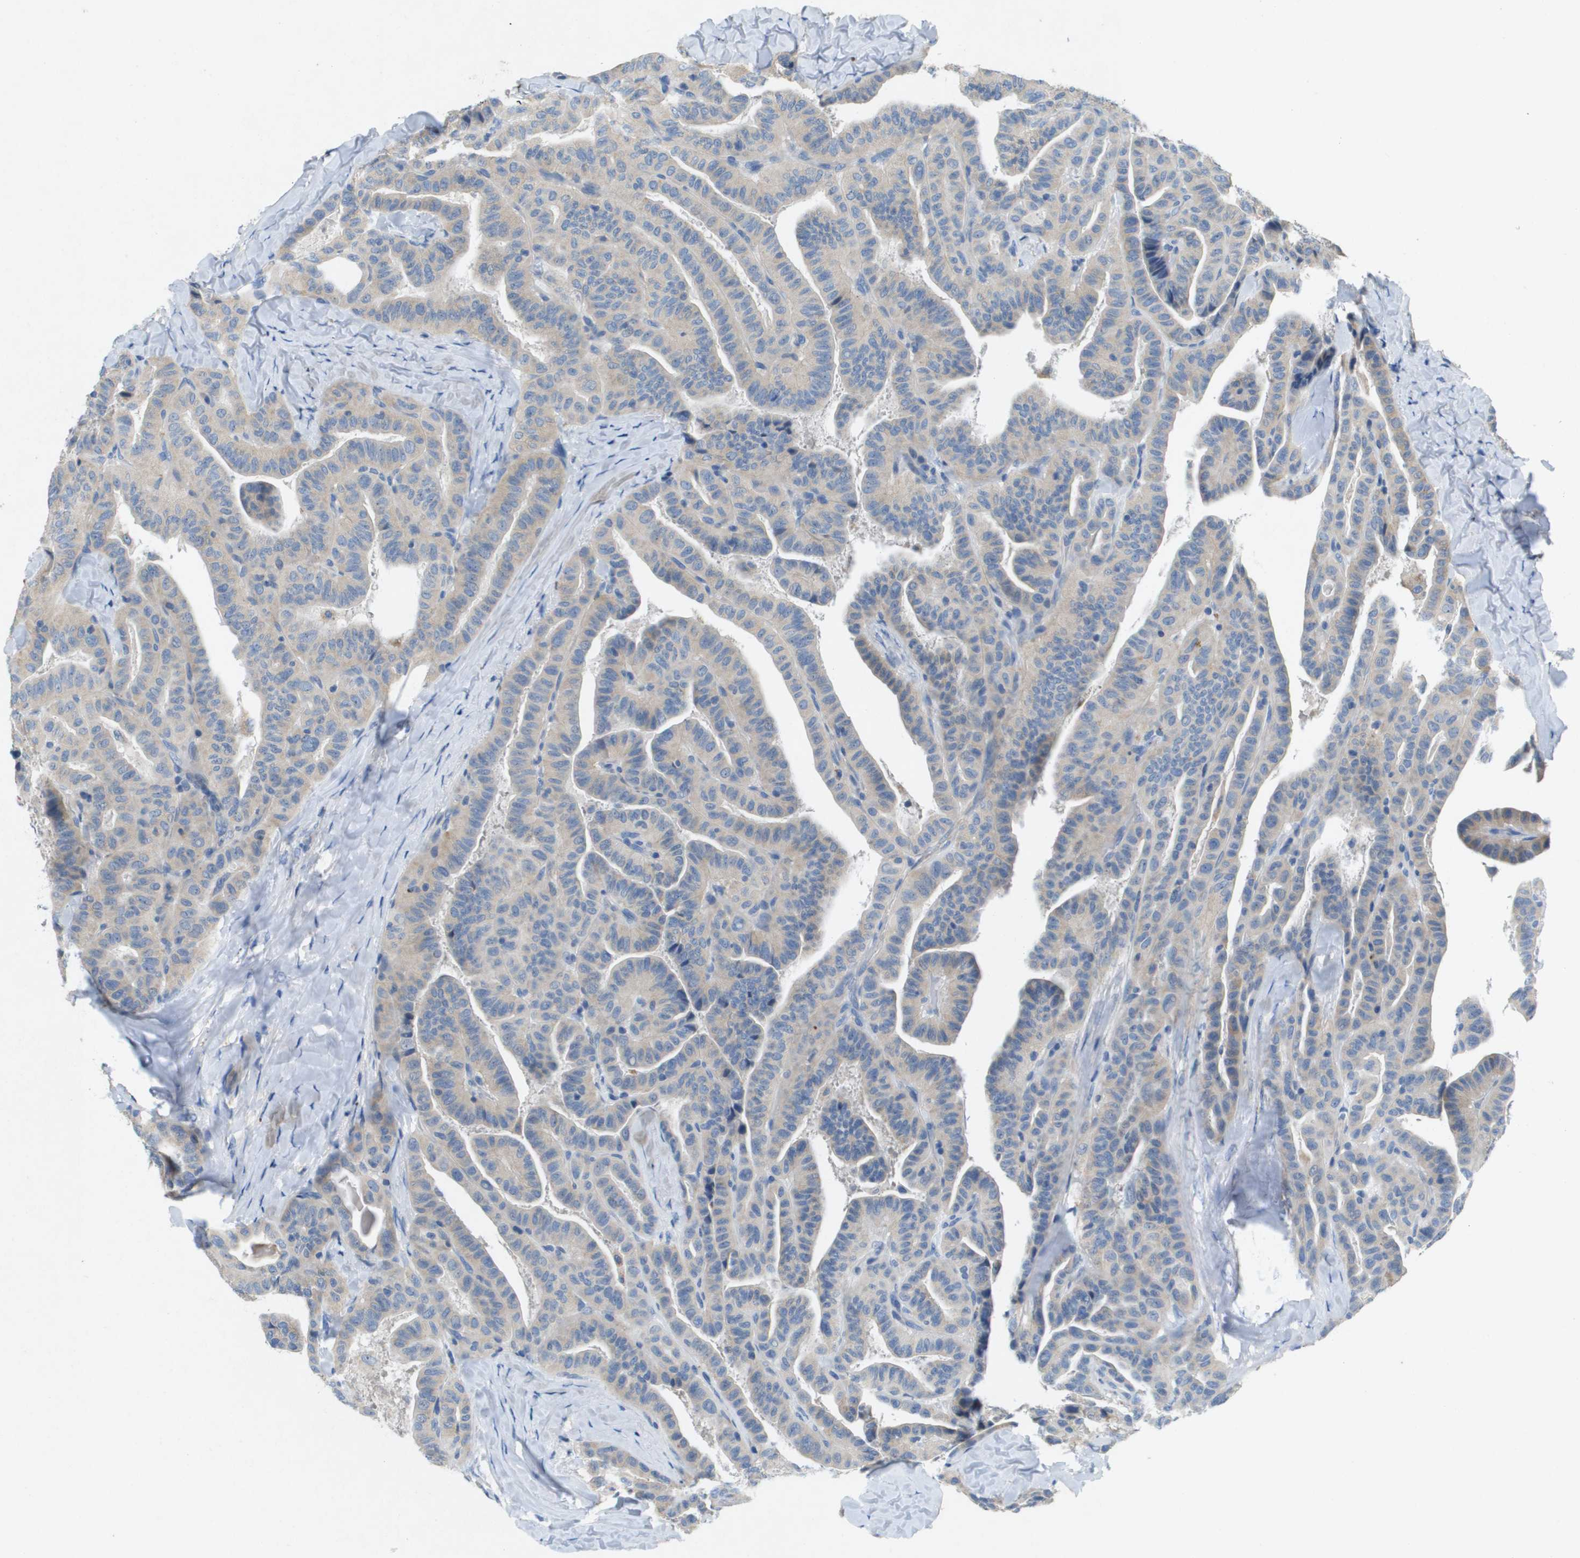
{"staining": {"intensity": "weak", "quantity": ">75%", "location": "cytoplasmic/membranous"}, "tissue": "thyroid cancer", "cell_type": "Tumor cells", "image_type": "cancer", "snomed": [{"axis": "morphology", "description": "Papillary adenocarcinoma, NOS"}, {"axis": "topography", "description": "Thyroid gland"}], "caption": "A high-resolution image shows immunohistochemistry staining of thyroid papillary adenocarcinoma, which shows weak cytoplasmic/membranous staining in approximately >75% of tumor cells.", "gene": "B3GNT5", "patient": {"sex": "male", "age": 77}}